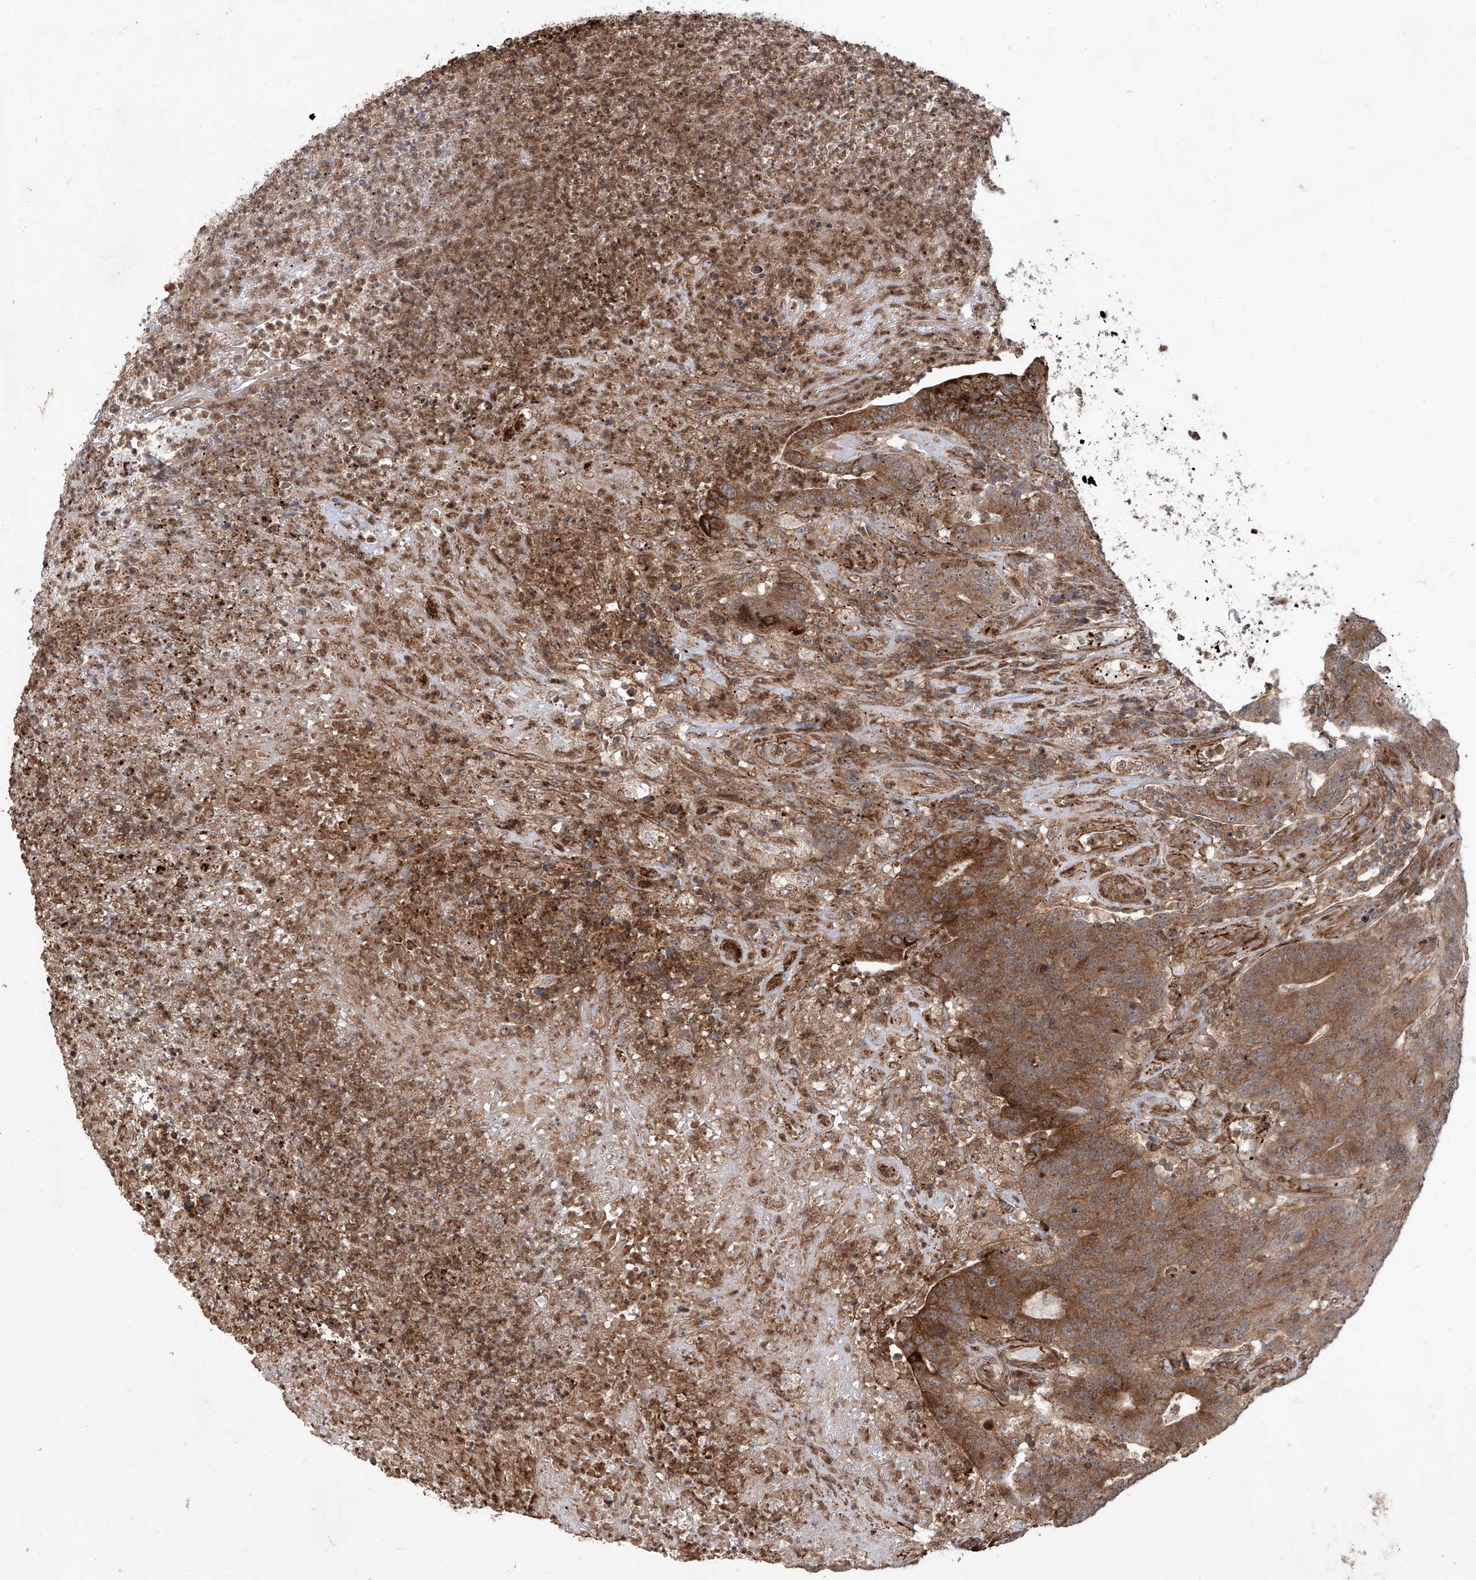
{"staining": {"intensity": "moderate", "quantity": ">75%", "location": "cytoplasmic/membranous"}, "tissue": "colorectal cancer", "cell_type": "Tumor cells", "image_type": "cancer", "snomed": [{"axis": "morphology", "description": "Normal tissue, NOS"}, {"axis": "morphology", "description": "Adenocarcinoma, NOS"}, {"axis": "topography", "description": "Colon"}], "caption": "There is medium levels of moderate cytoplasmic/membranous expression in tumor cells of colorectal cancer, as demonstrated by immunohistochemical staining (brown color).", "gene": "APAF1", "patient": {"sex": "female", "age": 75}}